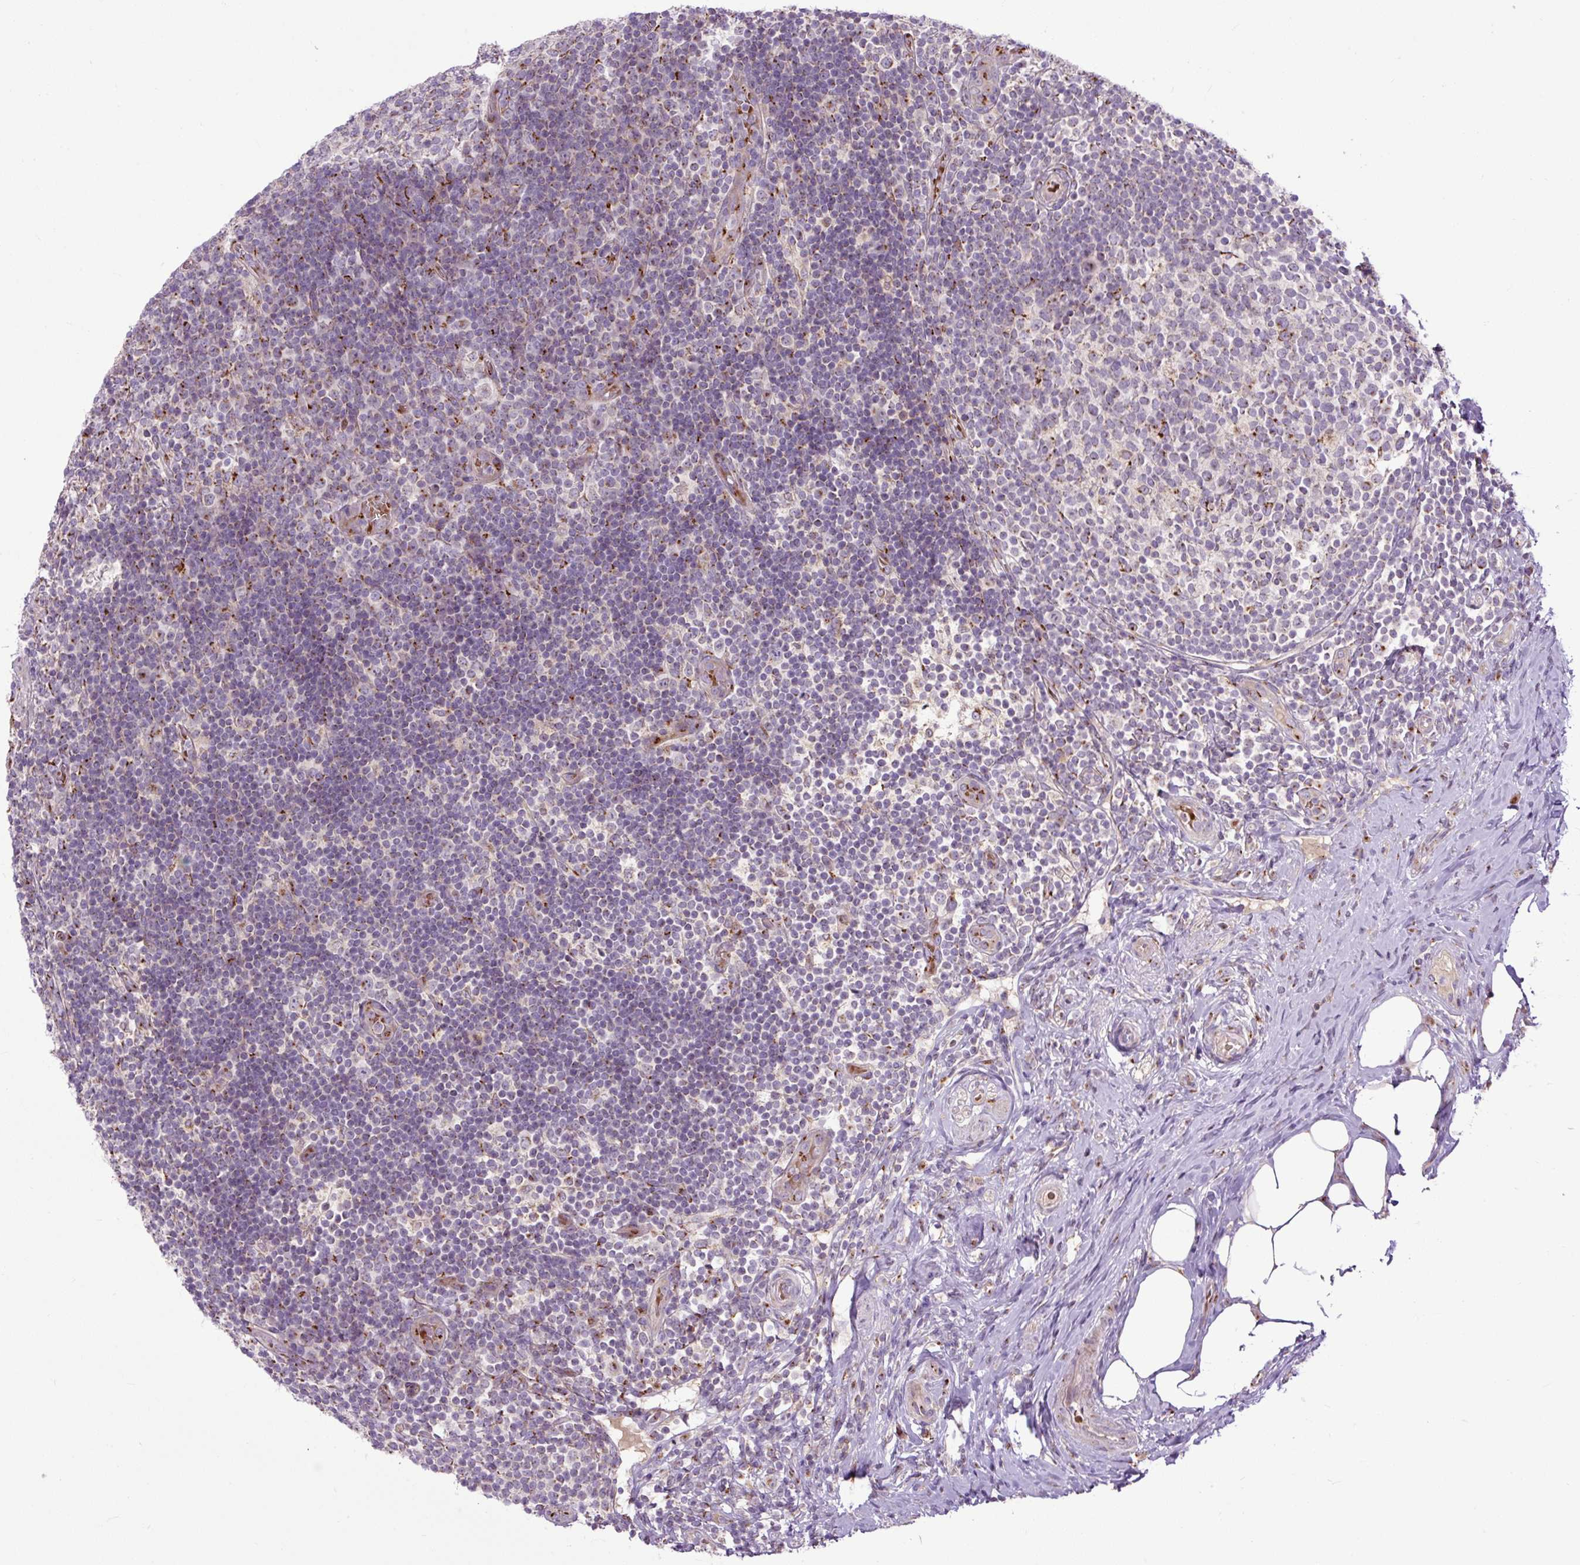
{"staining": {"intensity": "strong", "quantity": ">75%", "location": "cytoplasmic/membranous"}, "tissue": "appendix", "cell_type": "Glandular cells", "image_type": "normal", "snomed": [{"axis": "morphology", "description": "Normal tissue, NOS"}, {"axis": "topography", "description": "Appendix"}], "caption": "Benign appendix was stained to show a protein in brown. There is high levels of strong cytoplasmic/membranous expression in about >75% of glandular cells. The protein of interest is shown in brown color, while the nuclei are stained blue.", "gene": "MSMP", "patient": {"sex": "female", "age": 43}}